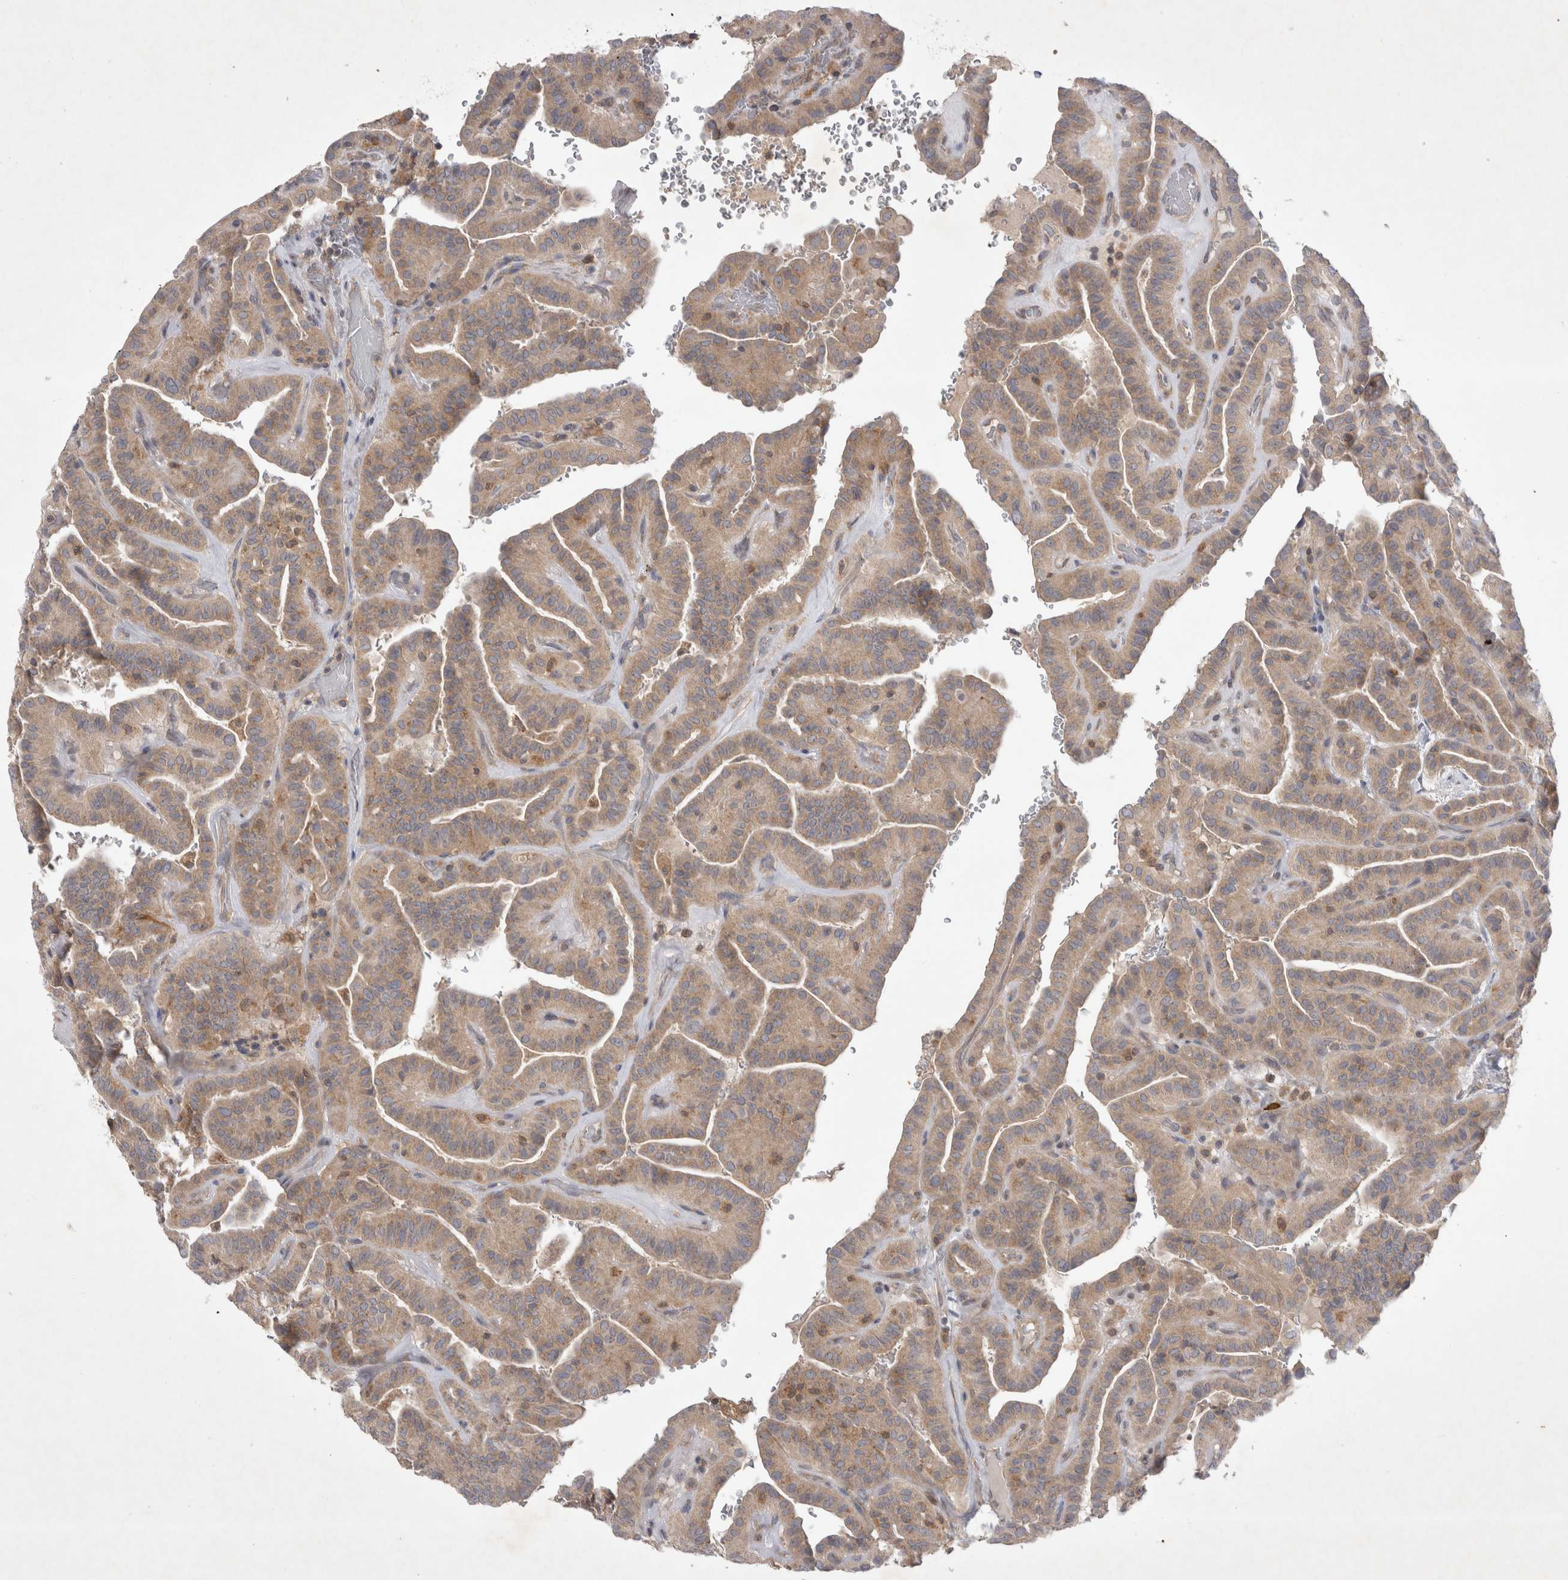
{"staining": {"intensity": "weak", "quantity": ">75%", "location": "cytoplasmic/membranous"}, "tissue": "thyroid cancer", "cell_type": "Tumor cells", "image_type": "cancer", "snomed": [{"axis": "morphology", "description": "Papillary adenocarcinoma, NOS"}, {"axis": "topography", "description": "Thyroid gland"}], "caption": "There is low levels of weak cytoplasmic/membranous expression in tumor cells of thyroid cancer (papillary adenocarcinoma), as demonstrated by immunohistochemical staining (brown color).", "gene": "SRD5A3", "patient": {"sex": "male", "age": 77}}